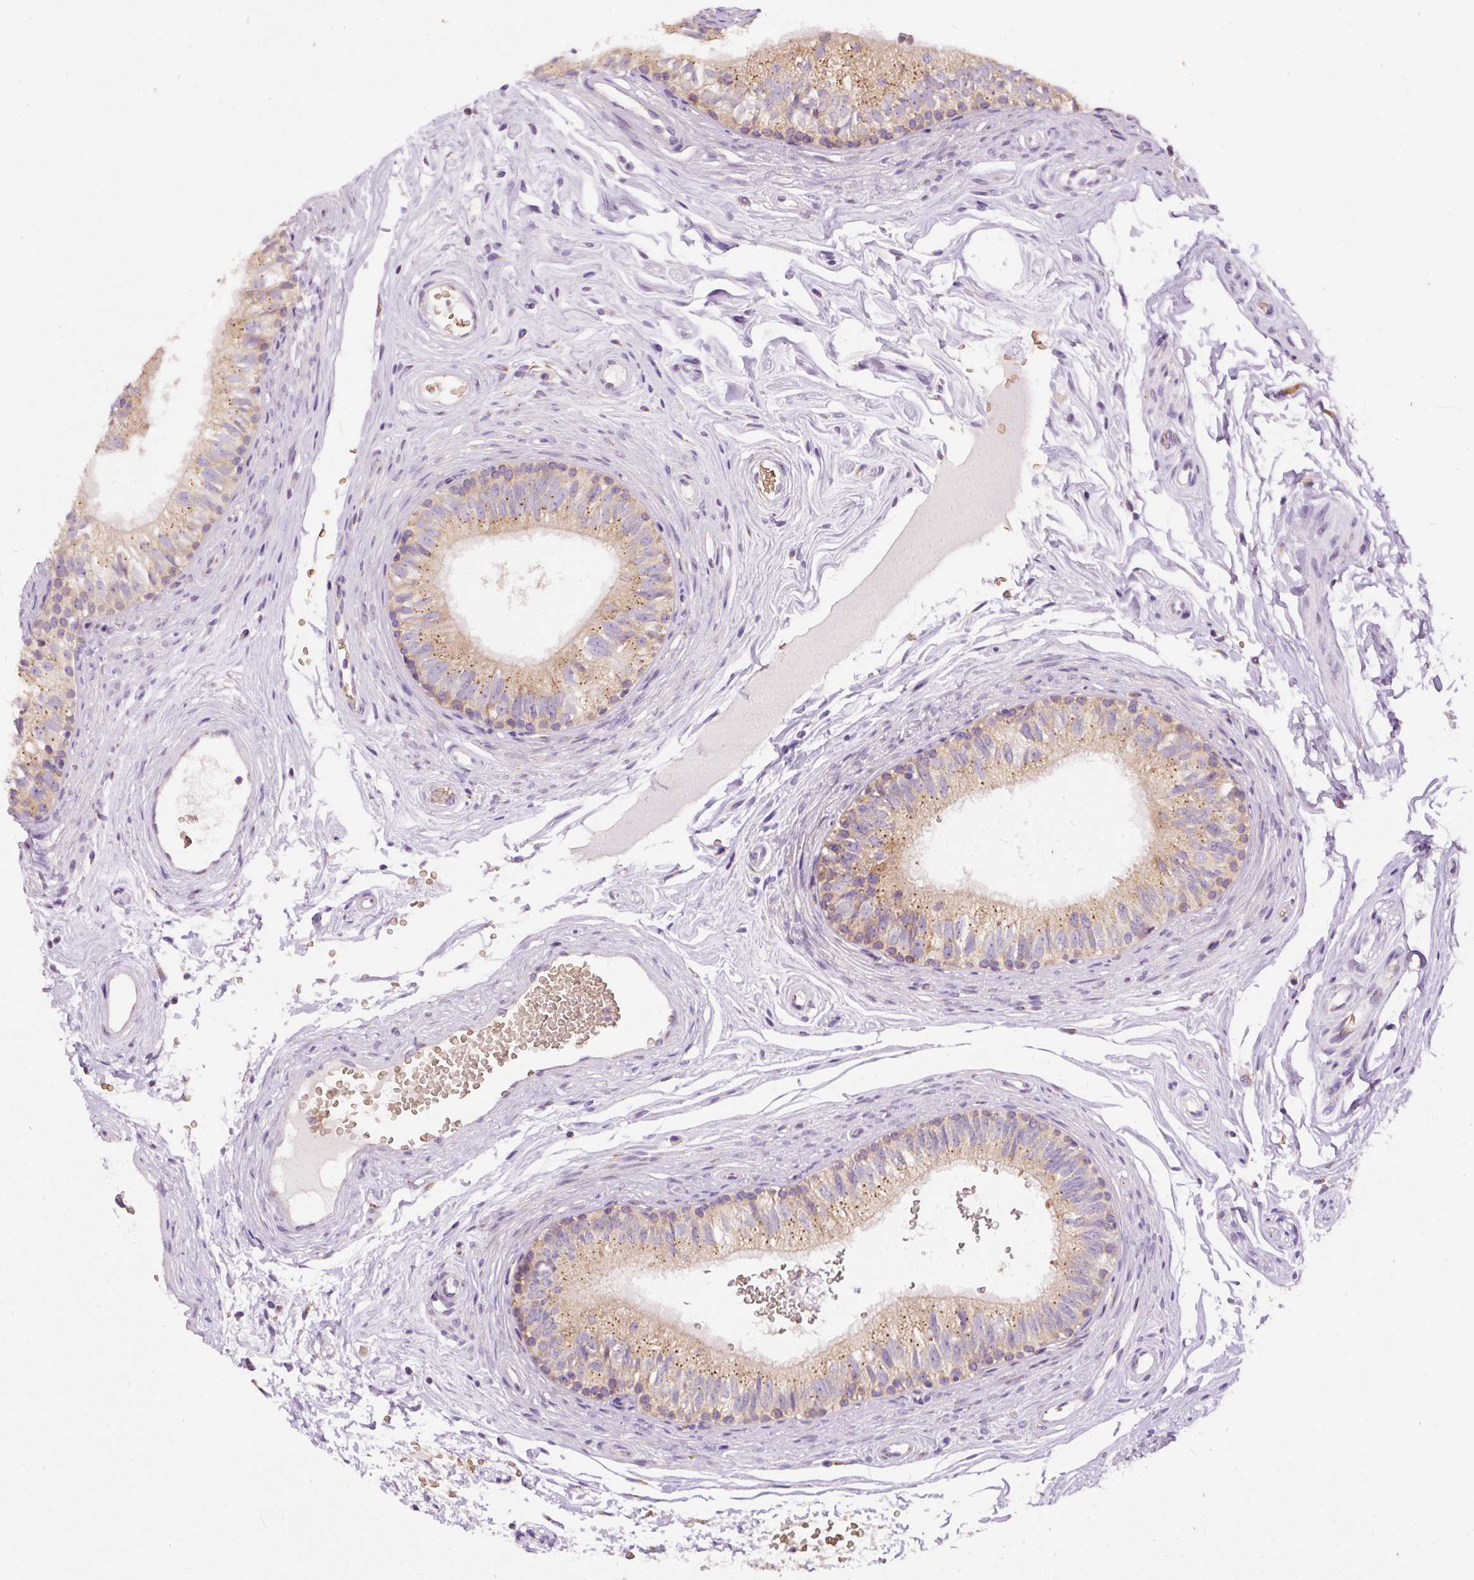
{"staining": {"intensity": "moderate", "quantity": ">75%", "location": "cytoplasmic/membranous"}, "tissue": "epididymis", "cell_type": "Glandular cells", "image_type": "normal", "snomed": [{"axis": "morphology", "description": "Normal tissue, NOS"}, {"axis": "topography", "description": "Epididymis"}], "caption": "Epididymis stained with DAB (3,3'-diaminobenzidine) immunohistochemistry (IHC) shows medium levels of moderate cytoplasmic/membranous positivity in about >75% of glandular cells.", "gene": "PRRC2A", "patient": {"sex": "male", "age": 45}}